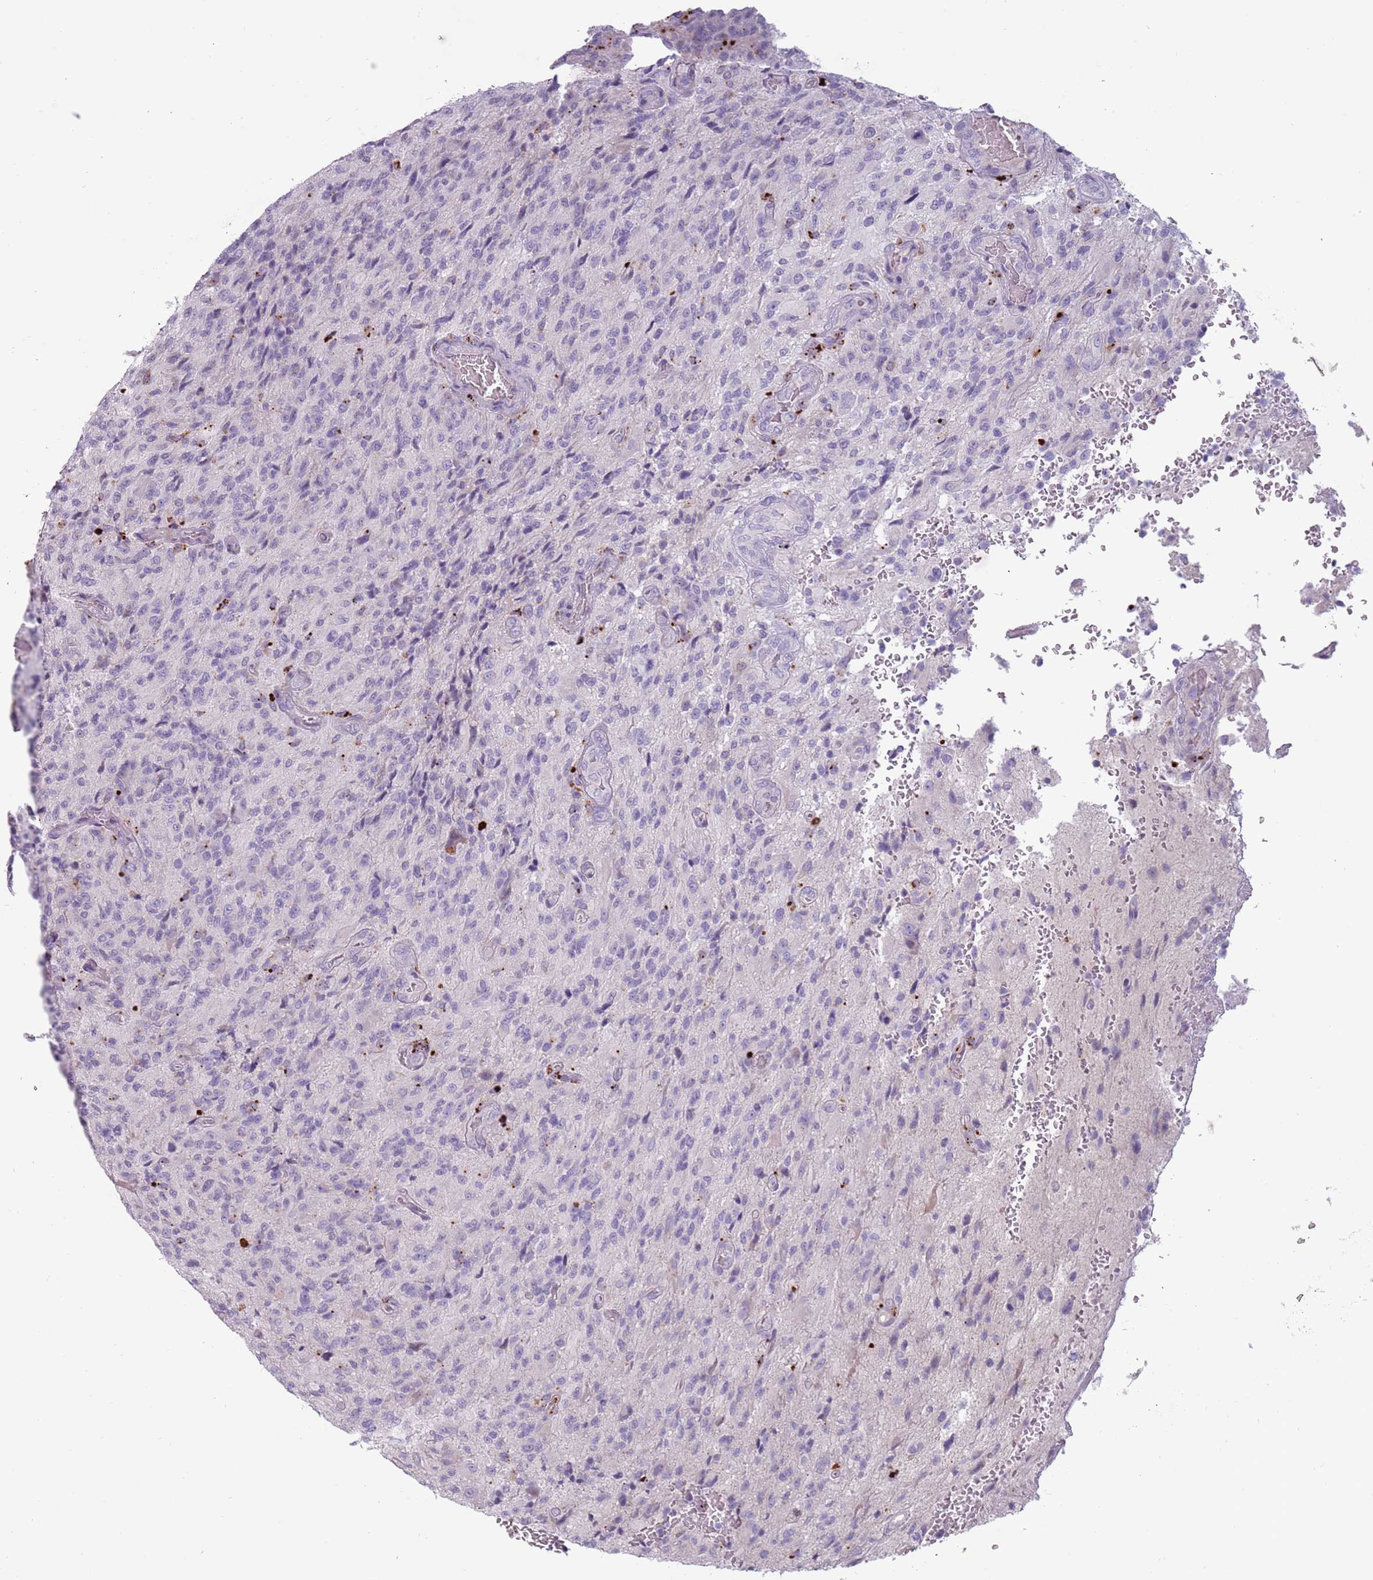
{"staining": {"intensity": "negative", "quantity": "none", "location": "none"}, "tissue": "glioma", "cell_type": "Tumor cells", "image_type": "cancer", "snomed": [{"axis": "morphology", "description": "Normal tissue, NOS"}, {"axis": "morphology", "description": "Glioma, malignant, High grade"}, {"axis": "topography", "description": "Cerebral cortex"}], "caption": "Tumor cells show no significant staining in malignant glioma (high-grade).", "gene": "NWD2", "patient": {"sex": "male", "age": 56}}